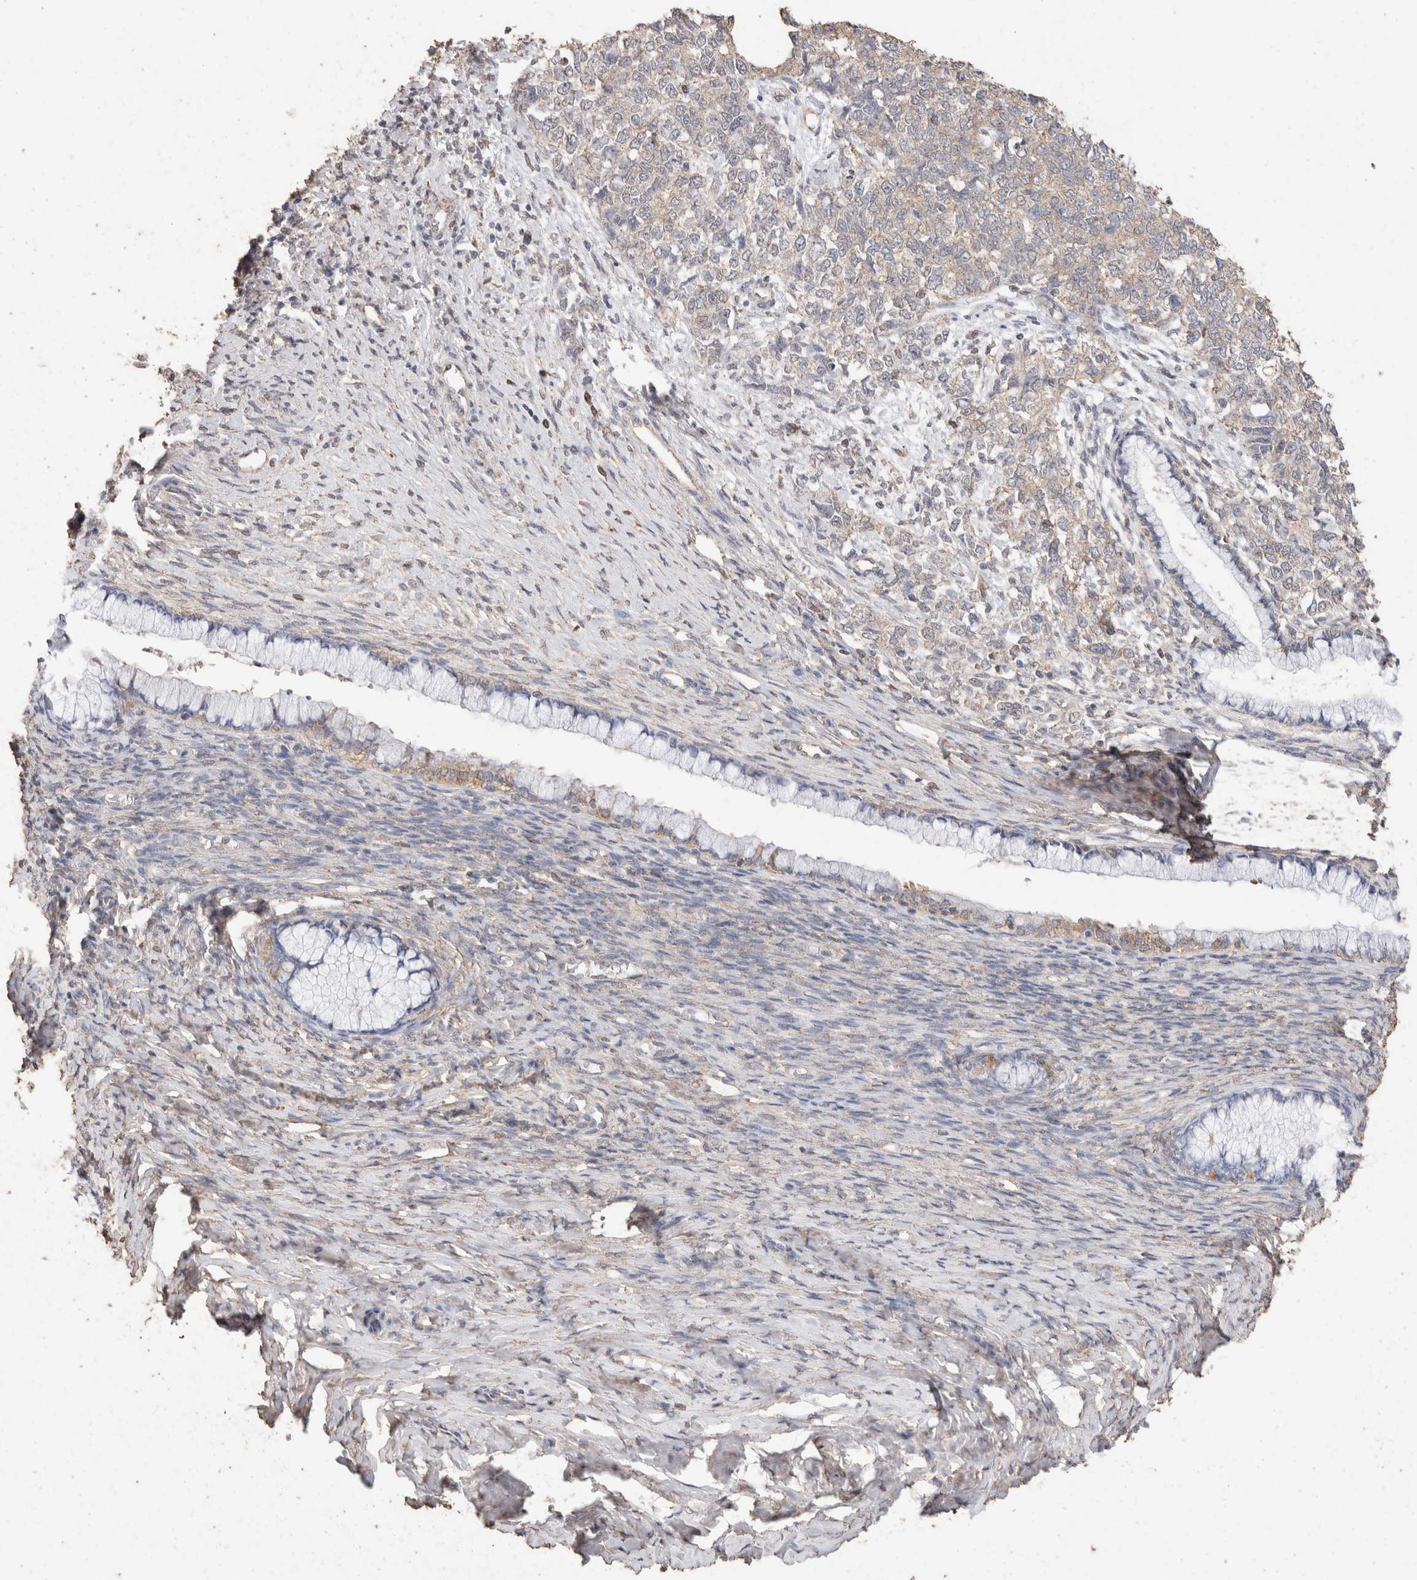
{"staining": {"intensity": "weak", "quantity": "<25%", "location": "cytoplasmic/membranous"}, "tissue": "cervical cancer", "cell_type": "Tumor cells", "image_type": "cancer", "snomed": [{"axis": "morphology", "description": "Squamous cell carcinoma, NOS"}, {"axis": "topography", "description": "Cervix"}], "caption": "An immunohistochemistry micrograph of cervical cancer (squamous cell carcinoma) is shown. There is no staining in tumor cells of cervical cancer (squamous cell carcinoma).", "gene": "CX3CL1", "patient": {"sex": "female", "age": 63}}